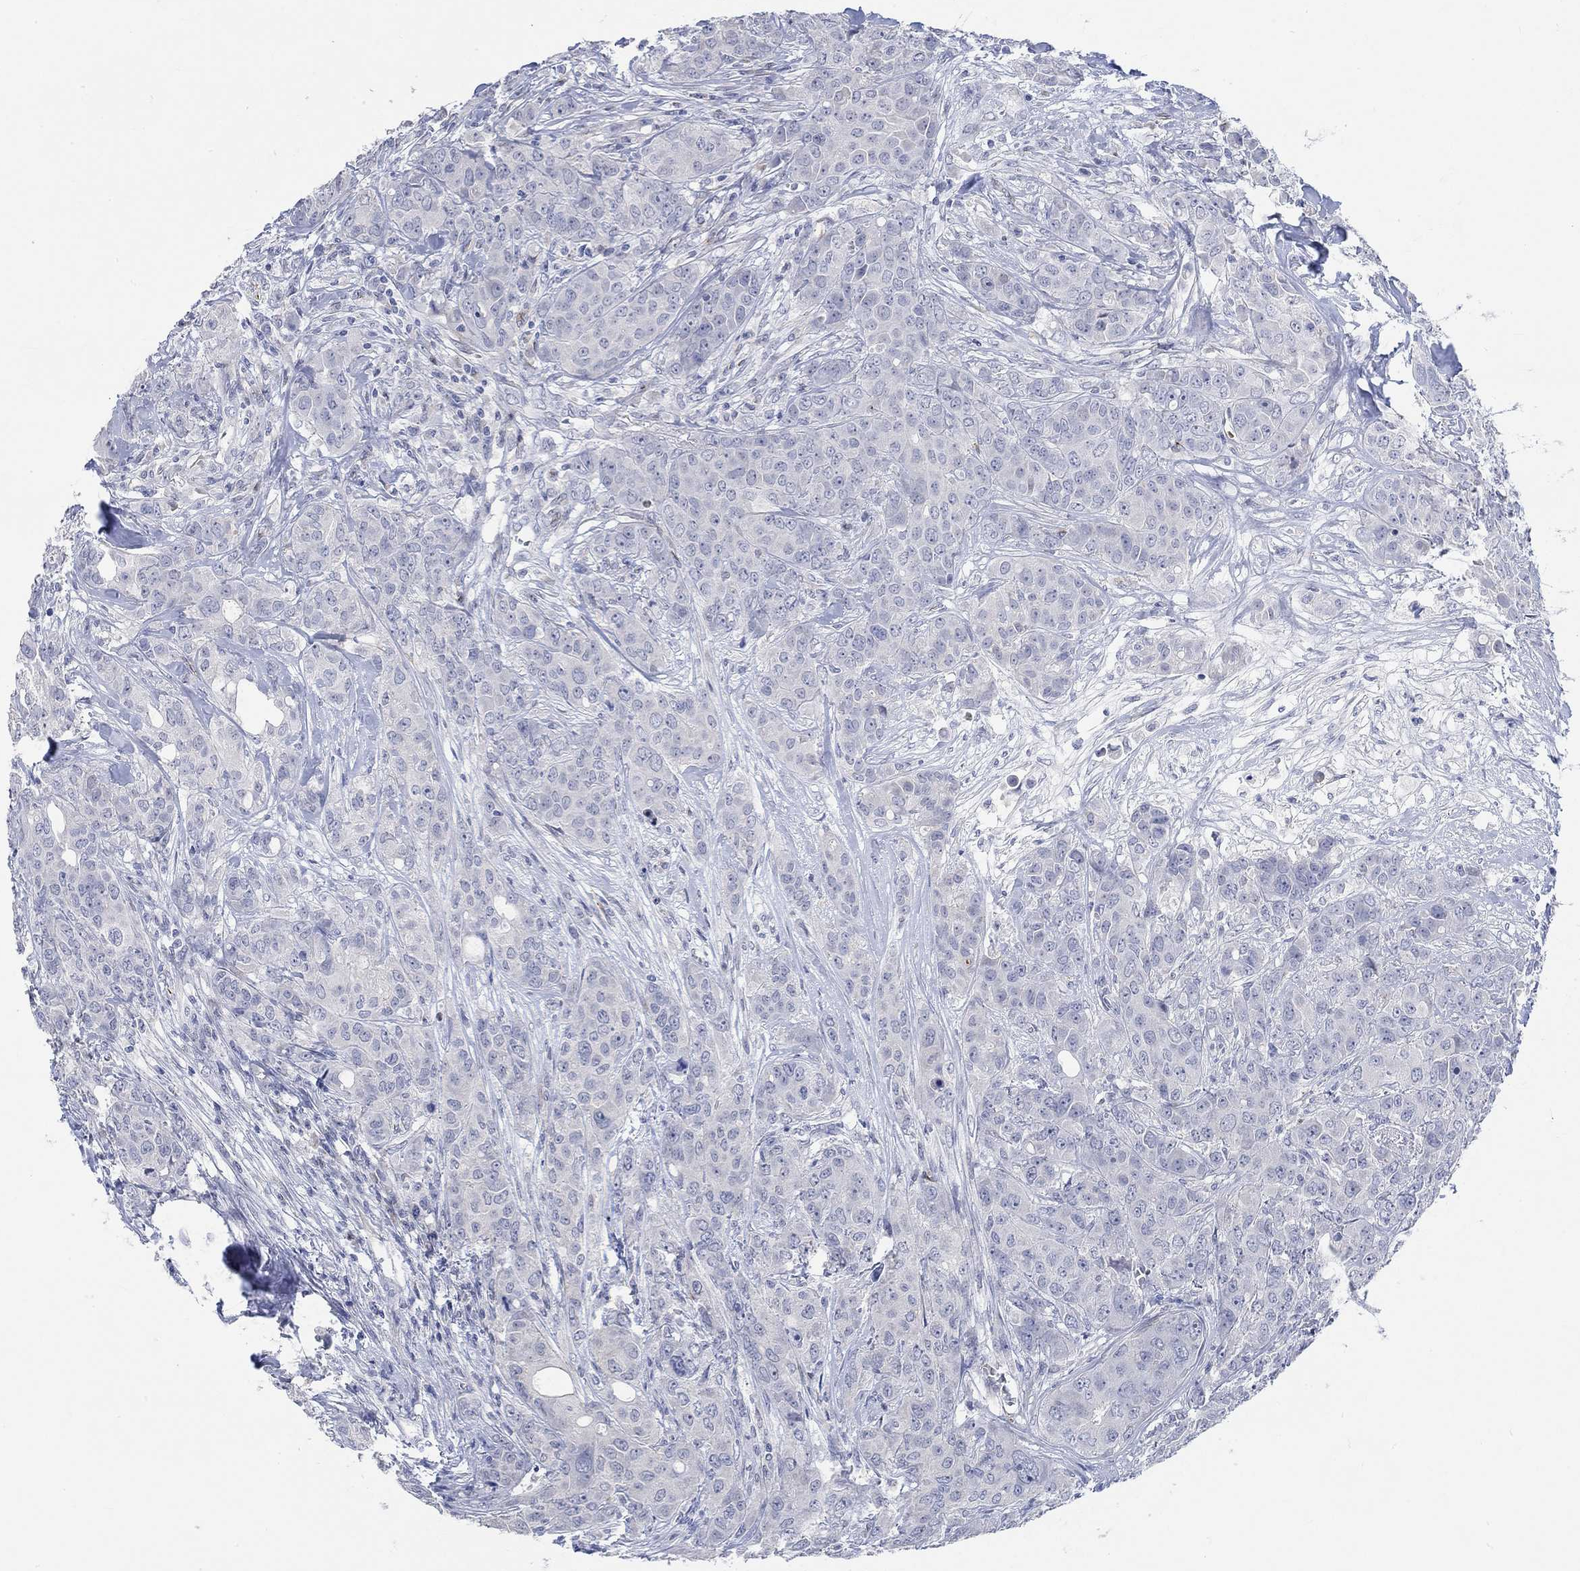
{"staining": {"intensity": "negative", "quantity": "none", "location": "none"}, "tissue": "breast cancer", "cell_type": "Tumor cells", "image_type": "cancer", "snomed": [{"axis": "morphology", "description": "Duct carcinoma"}, {"axis": "topography", "description": "Breast"}], "caption": "There is no significant expression in tumor cells of invasive ductal carcinoma (breast). (Brightfield microscopy of DAB (3,3'-diaminobenzidine) immunohistochemistry at high magnification).", "gene": "DLK1", "patient": {"sex": "female", "age": 43}}